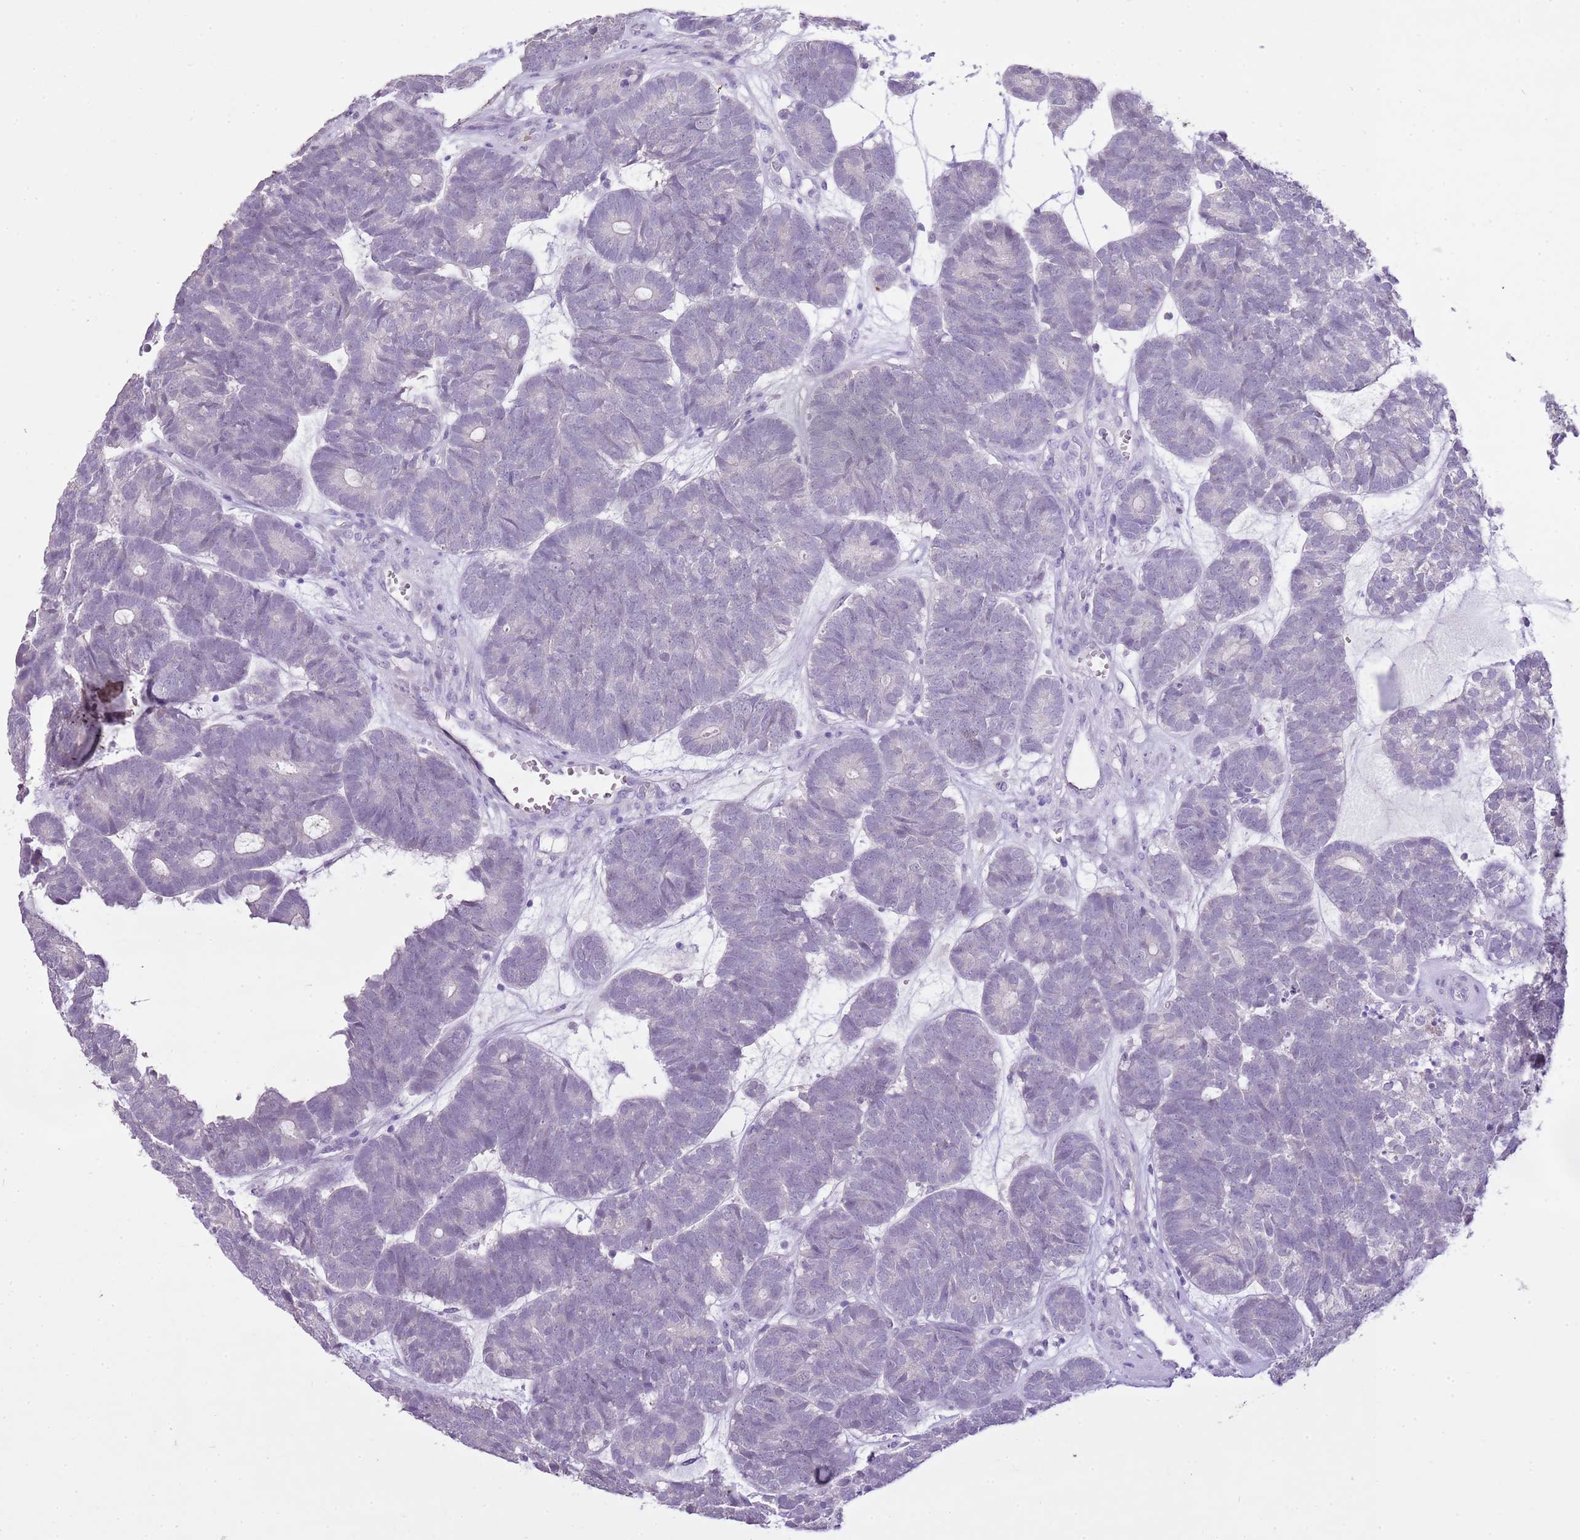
{"staining": {"intensity": "negative", "quantity": "none", "location": "none"}, "tissue": "head and neck cancer", "cell_type": "Tumor cells", "image_type": "cancer", "snomed": [{"axis": "morphology", "description": "Adenocarcinoma, NOS"}, {"axis": "topography", "description": "Head-Neck"}], "caption": "IHC of human head and neck cancer demonstrates no expression in tumor cells.", "gene": "XPO7", "patient": {"sex": "female", "age": 81}}